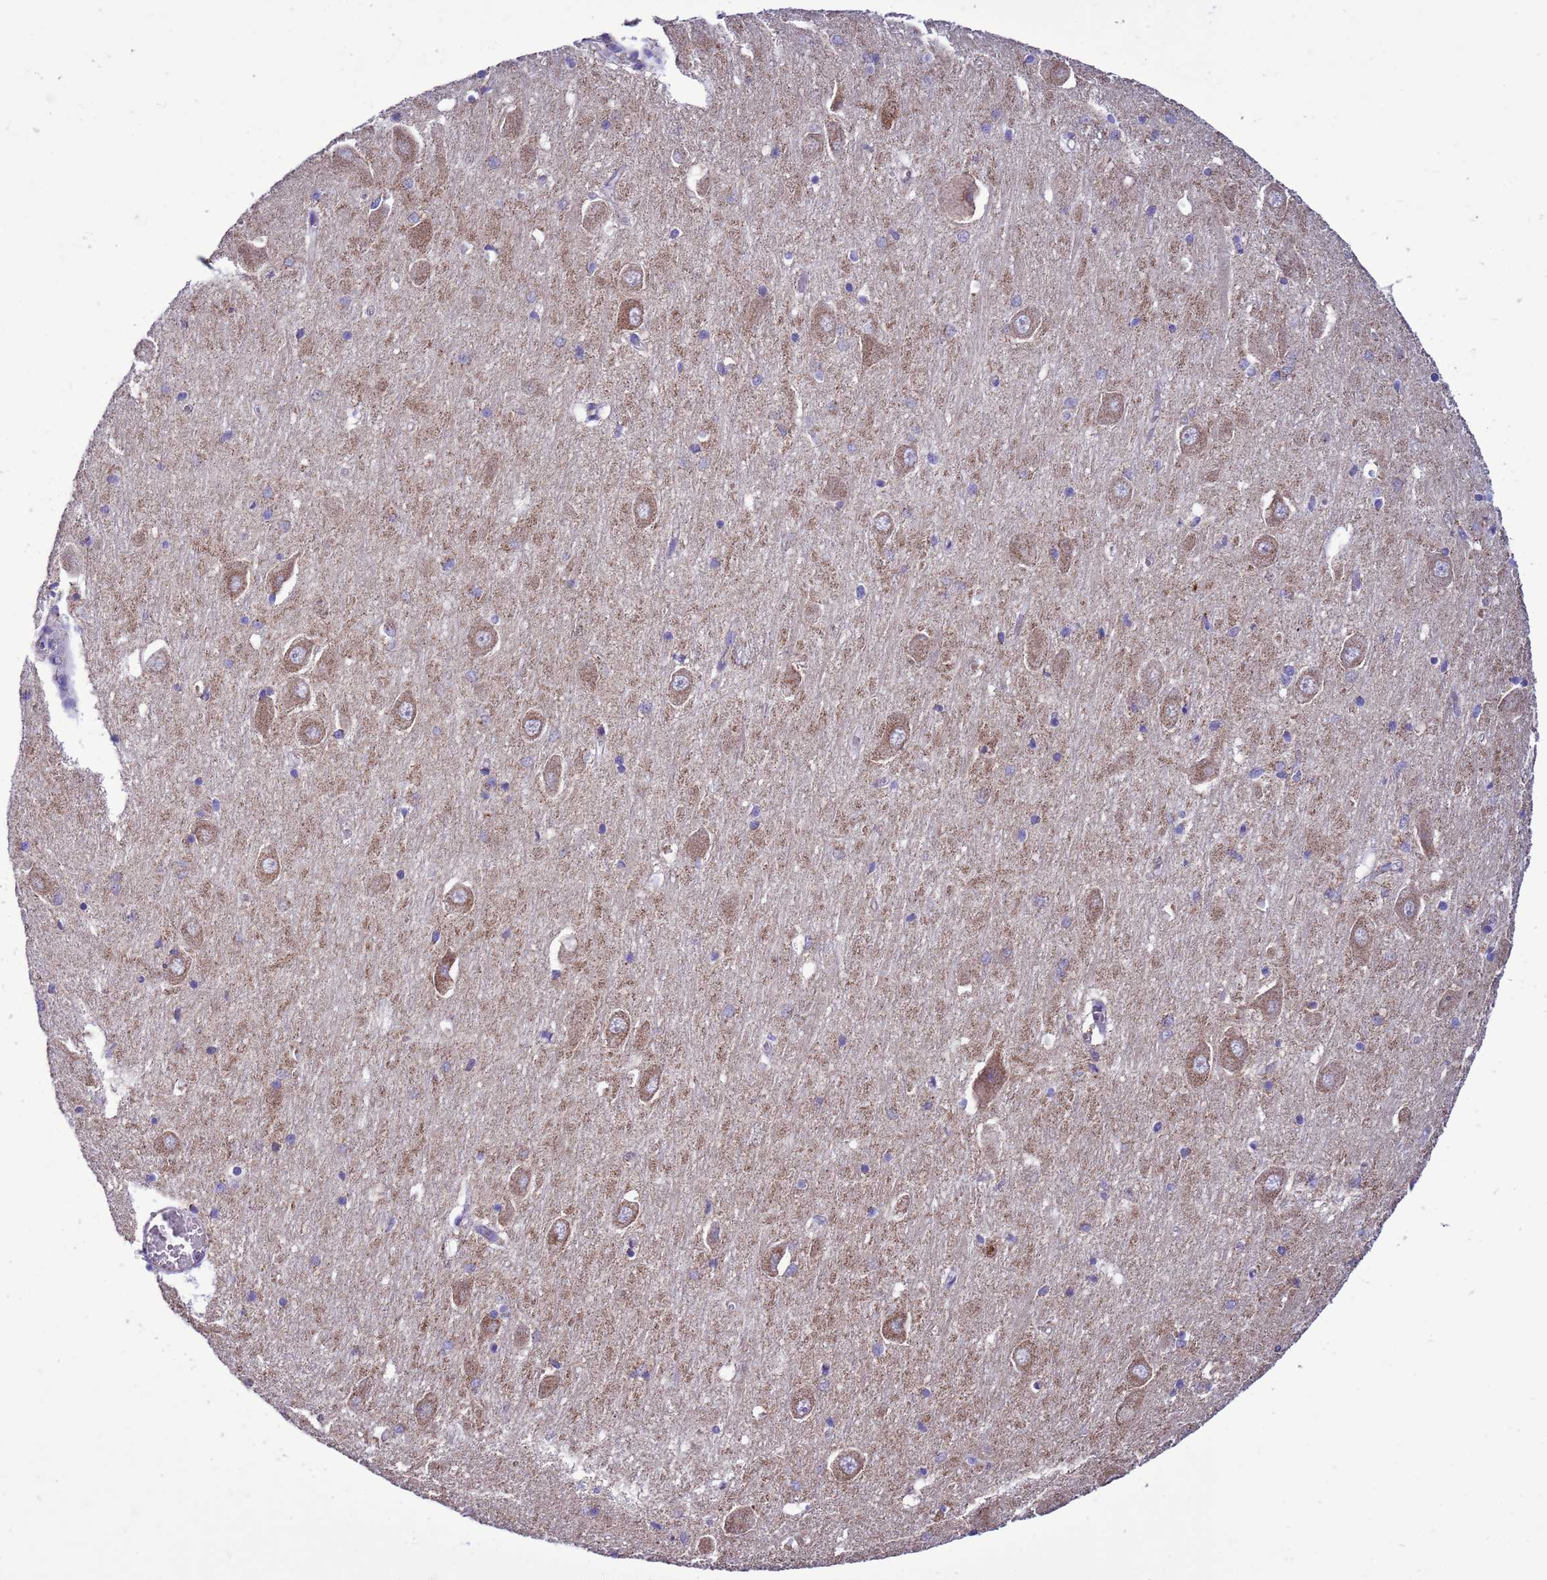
{"staining": {"intensity": "moderate", "quantity": "<25%", "location": "cytoplasmic/membranous"}, "tissue": "hippocampus", "cell_type": "Glial cells", "image_type": "normal", "snomed": [{"axis": "morphology", "description": "Normal tissue, NOS"}, {"axis": "topography", "description": "Hippocampus"}], "caption": "Immunohistochemical staining of benign human hippocampus shows moderate cytoplasmic/membranous protein expression in approximately <25% of glial cells. (Brightfield microscopy of DAB IHC at high magnification).", "gene": "CCDC191", "patient": {"sex": "male", "age": 70}}